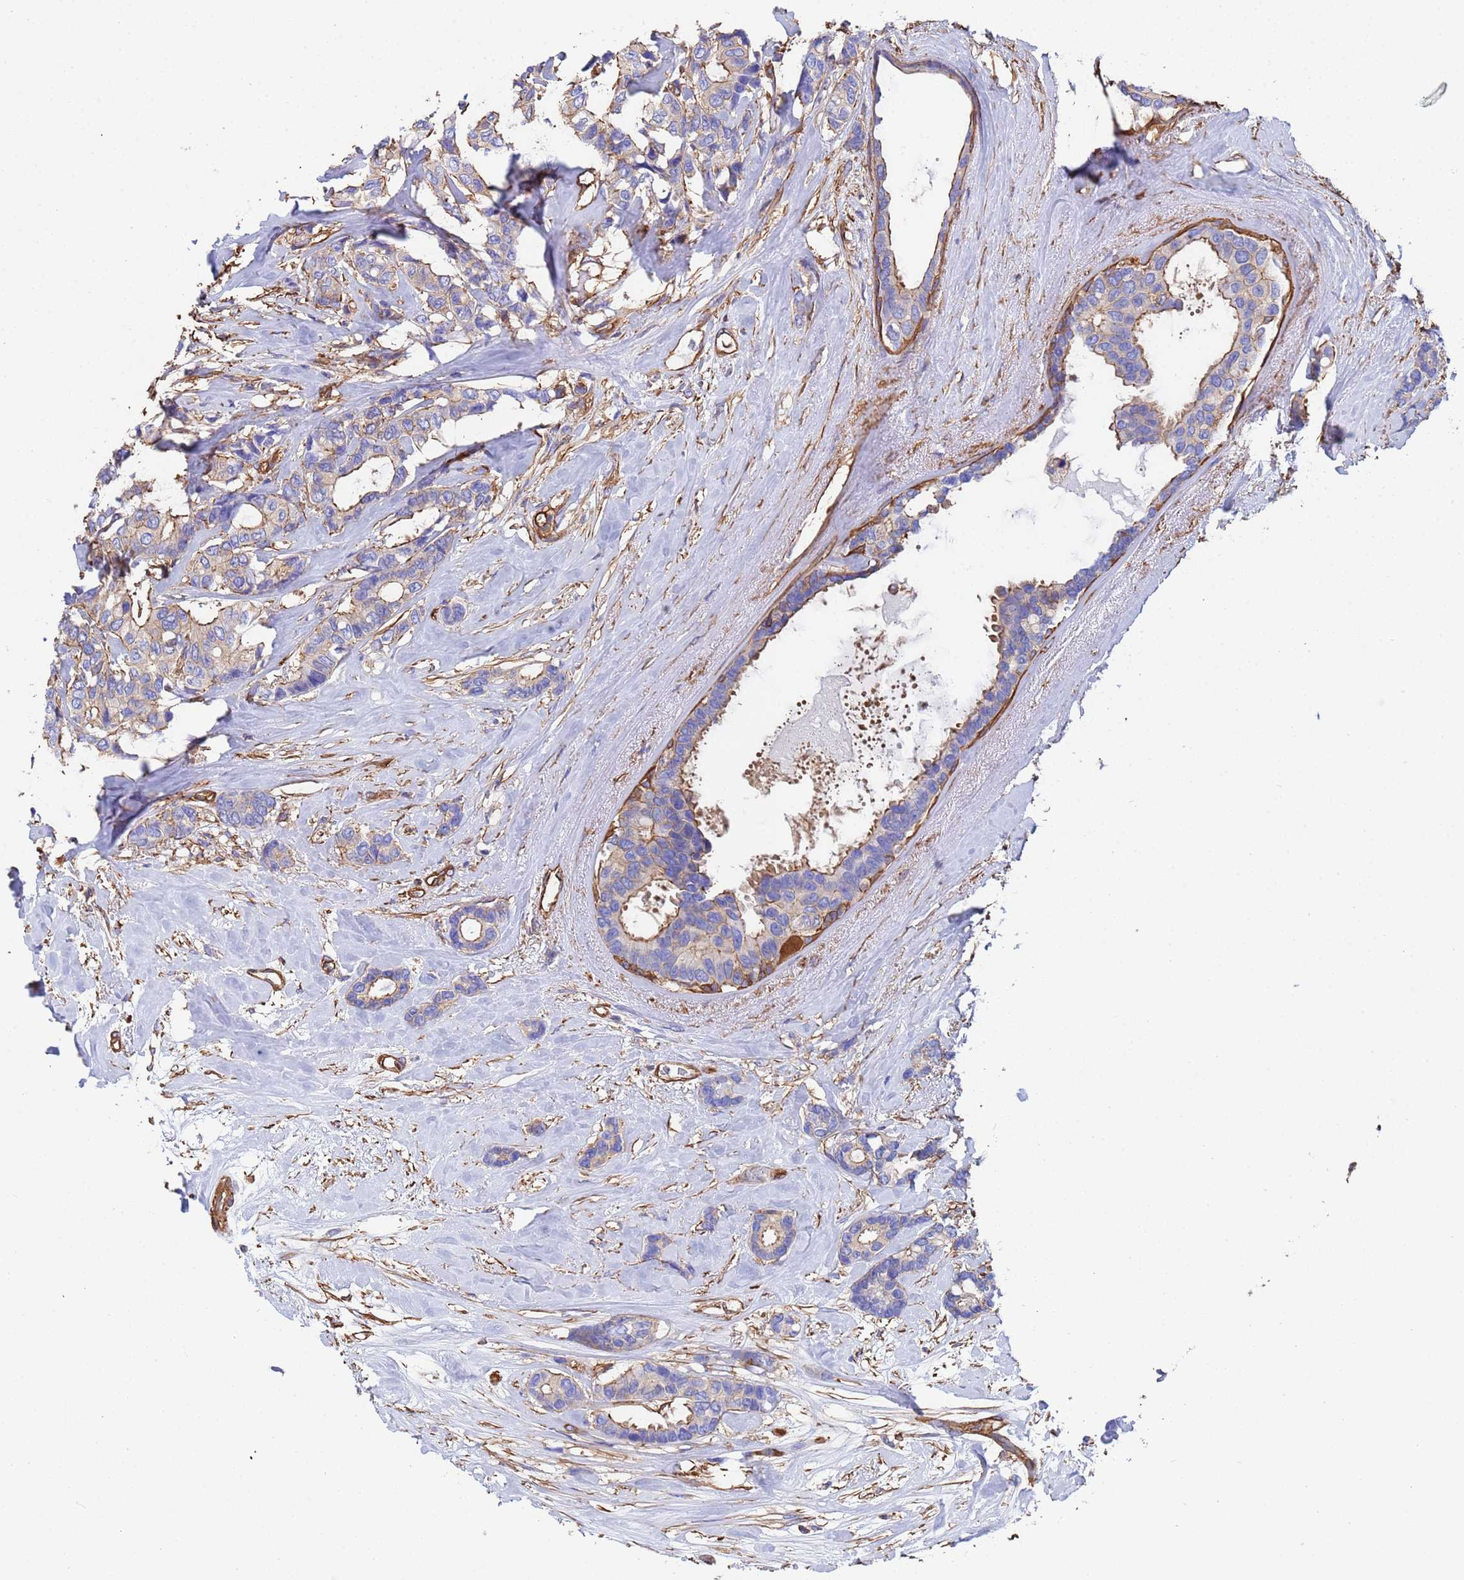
{"staining": {"intensity": "moderate", "quantity": "<25%", "location": "cytoplasmic/membranous"}, "tissue": "breast cancer", "cell_type": "Tumor cells", "image_type": "cancer", "snomed": [{"axis": "morphology", "description": "Duct carcinoma"}, {"axis": "topography", "description": "Breast"}], "caption": "IHC micrograph of breast cancer (intraductal carcinoma) stained for a protein (brown), which shows low levels of moderate cytoplasmic/membranous expression in about <25% of tumor cells.", "gene": "MYL12A", "patient": {"sex": "female", "age": 87}}